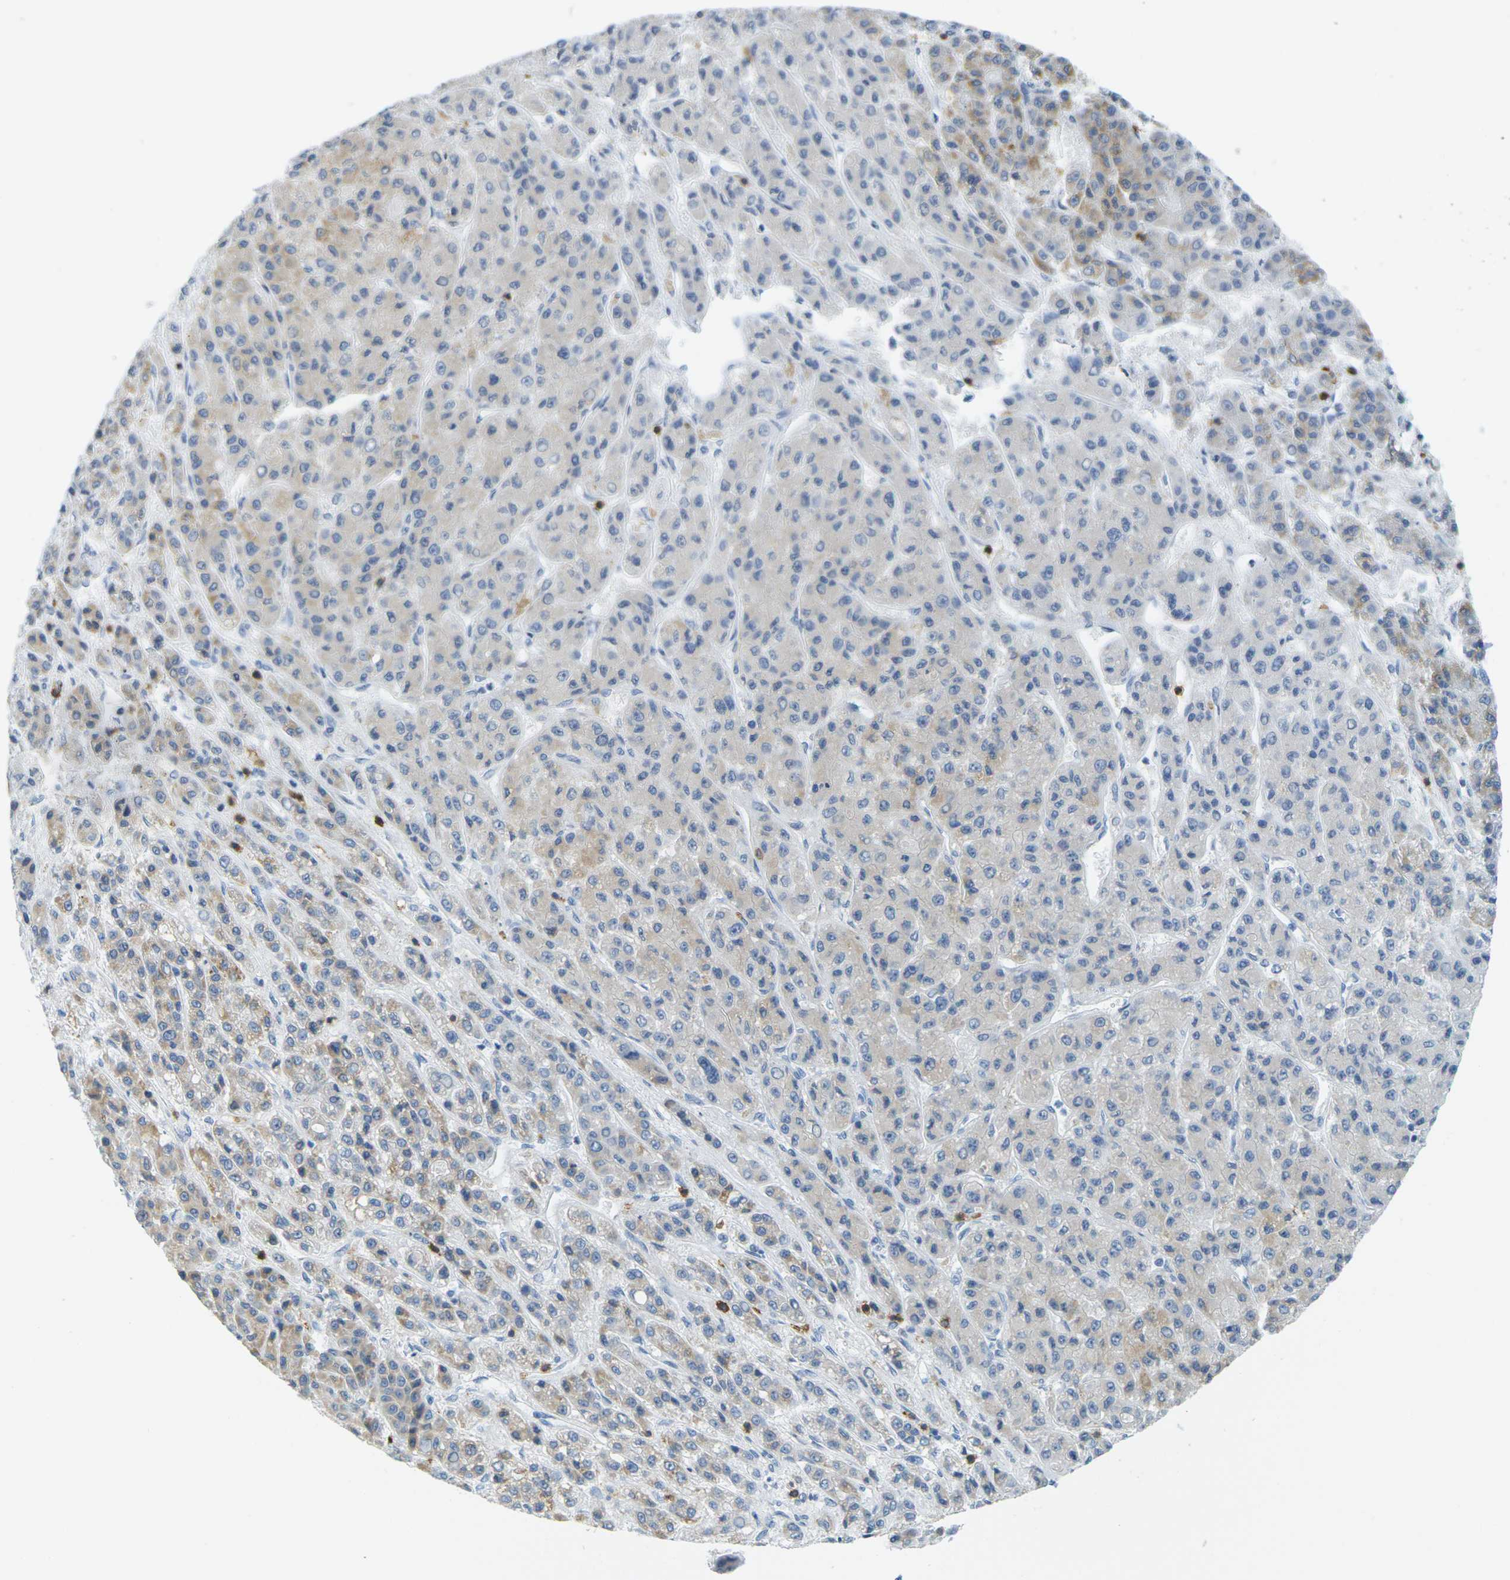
{"staining": {"intensity": "moderate", "quantity": "25%-75%", "location": "cytoplasmic/membranous"}, "tissue": "liver cancer", "cell_type": "Tumor cells", "image_type": "cancer", "snomed": [{"axis": "morphology", "description": "Carcinoma, Hepatocellular, NOS"}, {"axis": "topography", "description": "Liver"}], "caption": "Immunohistochemical staining of liver cancer displays medium levels of moderate cytoplasmic/membranous protein staining in approximately 25%-75% of tumor cells. (DAB (3,3'-diaminobenzidine) = brown stain, brightfield microscopy at high magnification).", "gene": "CD3D", "patient": {"sex": "male", "age": 70}}